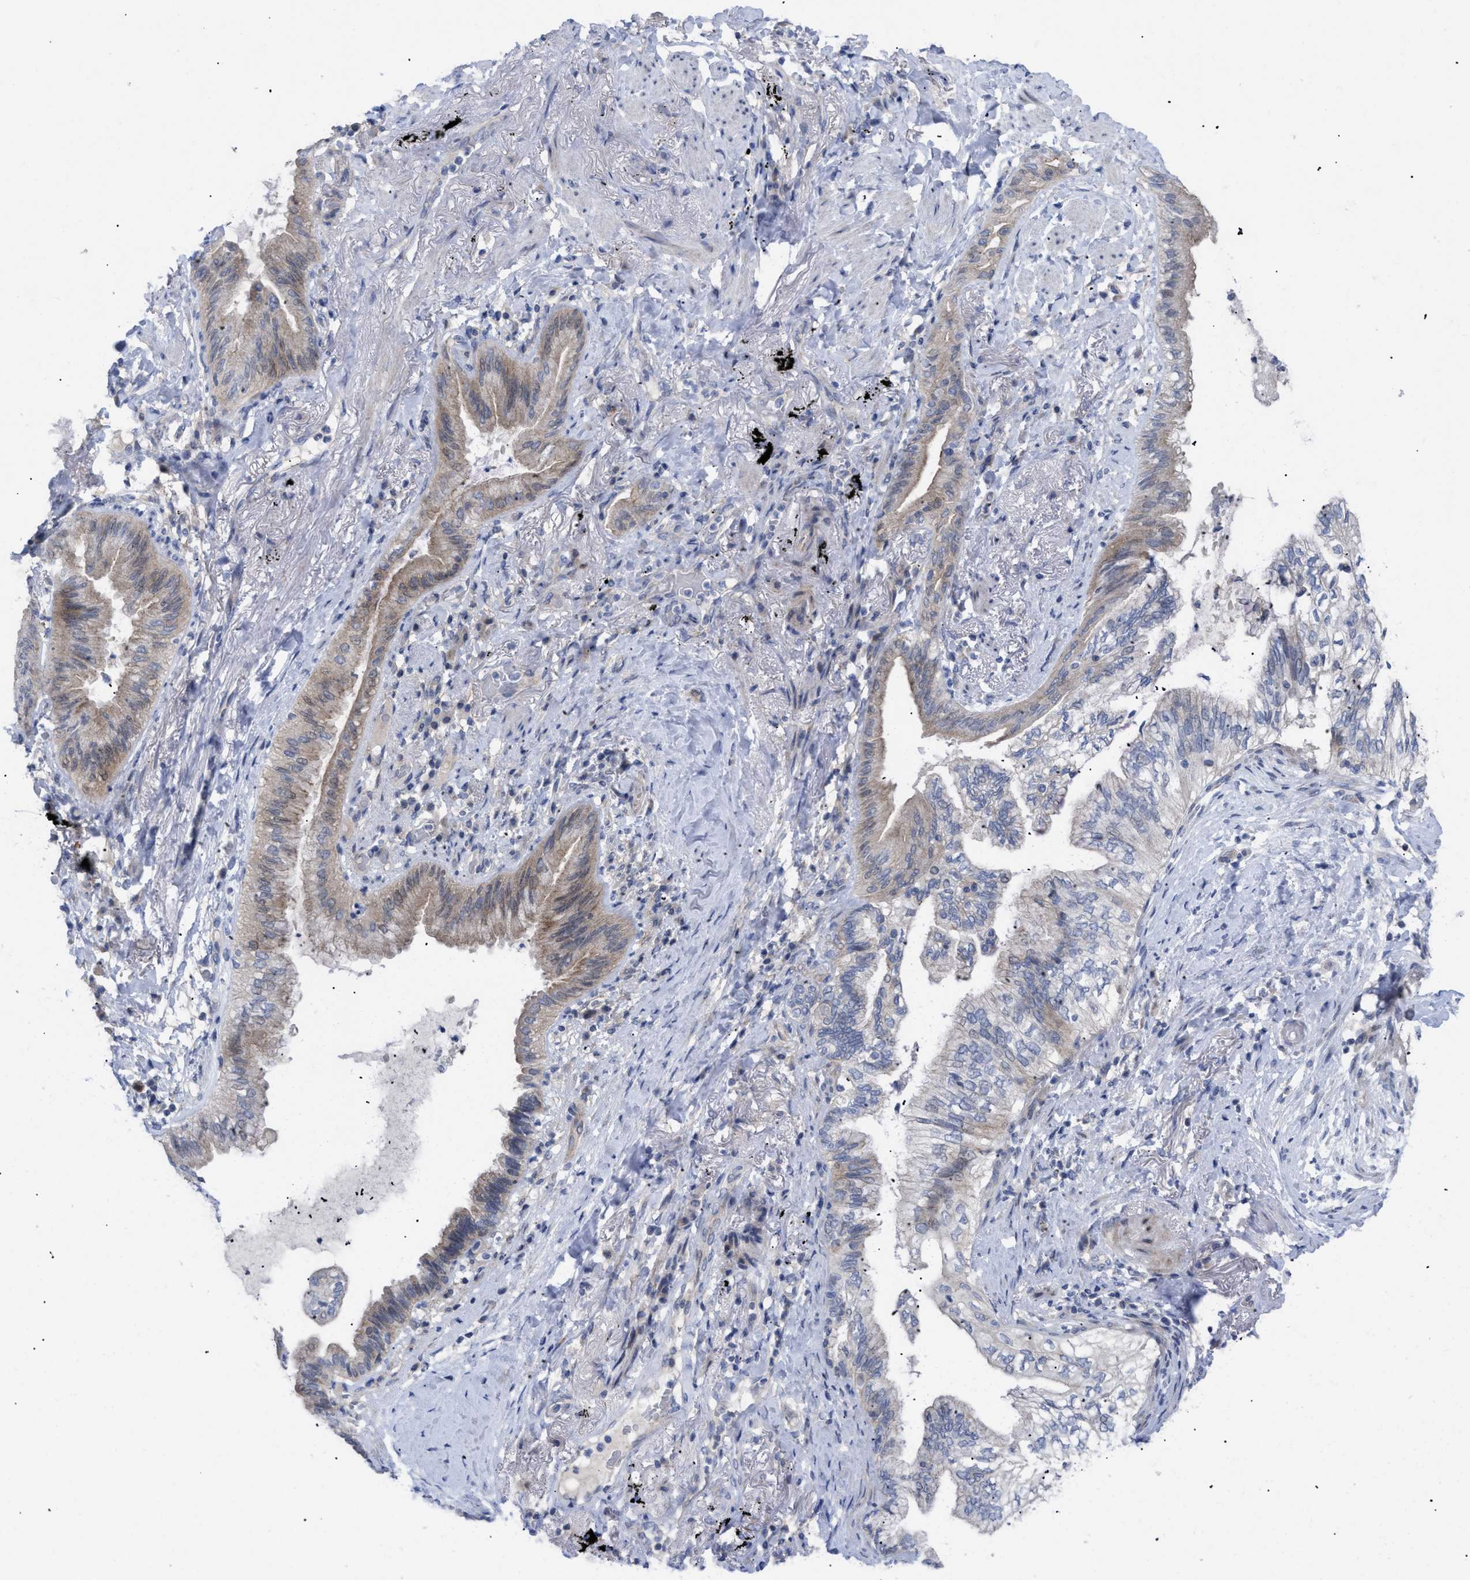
{"staining": {"intensity": "weak", "quantity": "25%-75%", "location": "cytoplasmic/membranous"}, "tissue": "lung cancer", "cell_type": "Tumor cells", "image_type": "cancer", "snomed": [{"axis": "morphology", "description": "Normal tissue, NOS"}, {"axis": "morphology", "description": "Adenocarcinoma, NOS"}, {"axis": "topography", "description": "Bronchus"}, {"axis": "topography", "description": "Lung"}], "caption": "A photomicrograph of lung cancer stained for a protein reveals weak cytoplasmic/membranous brown staining in tumor cells. (Stains: DAB in brown, nuclei in blue, Microscopy: brightfield microscopy at high magnification).", "gene": "CAV3", "patient": {"sex": "female", "age": 70}}